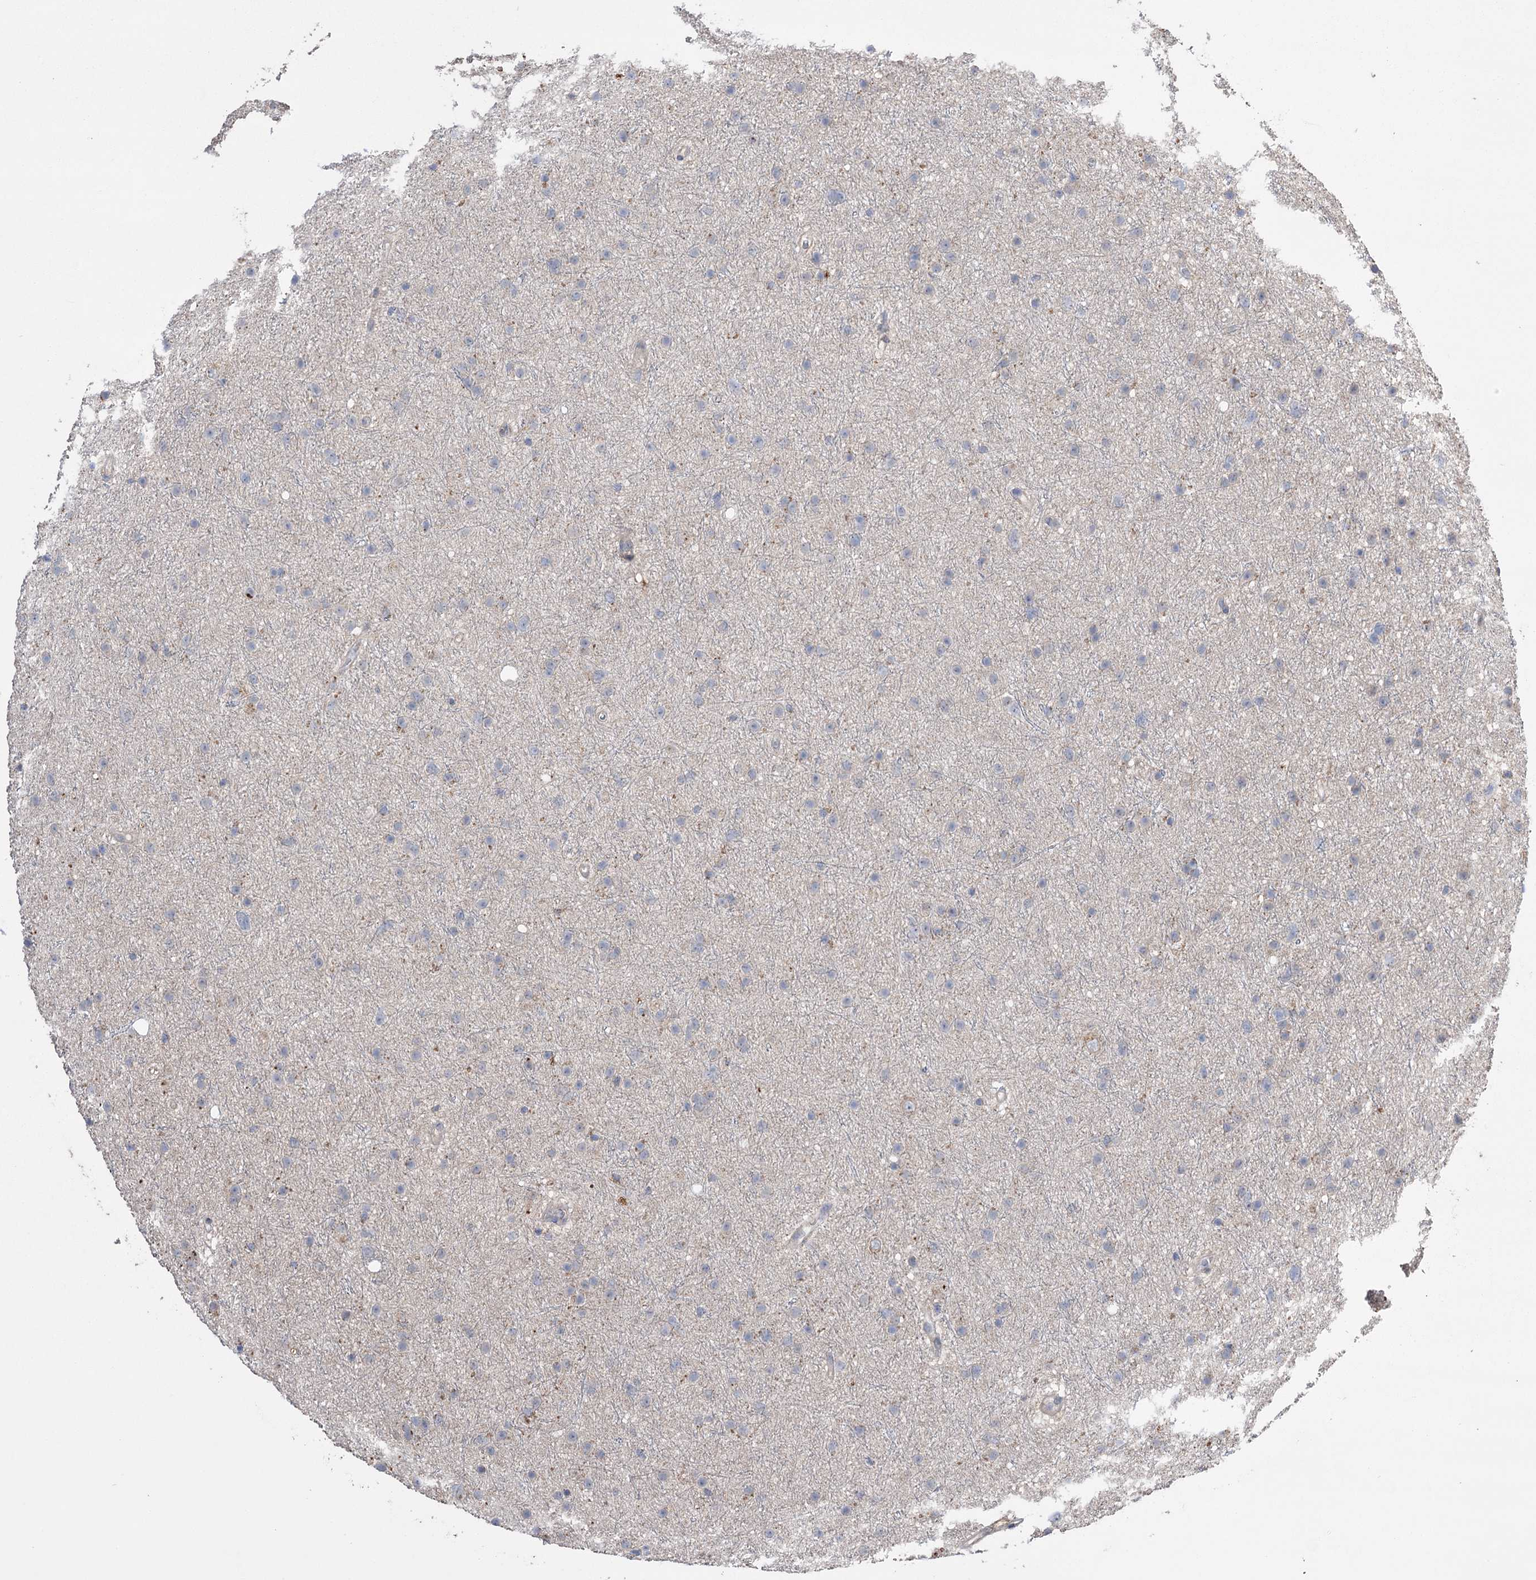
{"staining": {"intensity": "negative", "quantity": "none", "location": "none"}, "tissue": "glioma", "cell_type": "Tumor cells", "image_type": "cancer", "snomed": [{"axis": "morphology", "description": "Glioma, malignant, Low grade"}, {"axis": "topography", "description": "Cerebral cortex"}], "caption": "High magnification brightfield microscopy of low-grade glioma (malignant) stained with DAB (brown) and counterstained with hematoxylin (blue): tumor cells show no significant expression.", "gene": "TRIM71", "patient": {"sex": "female", "age": 39}}